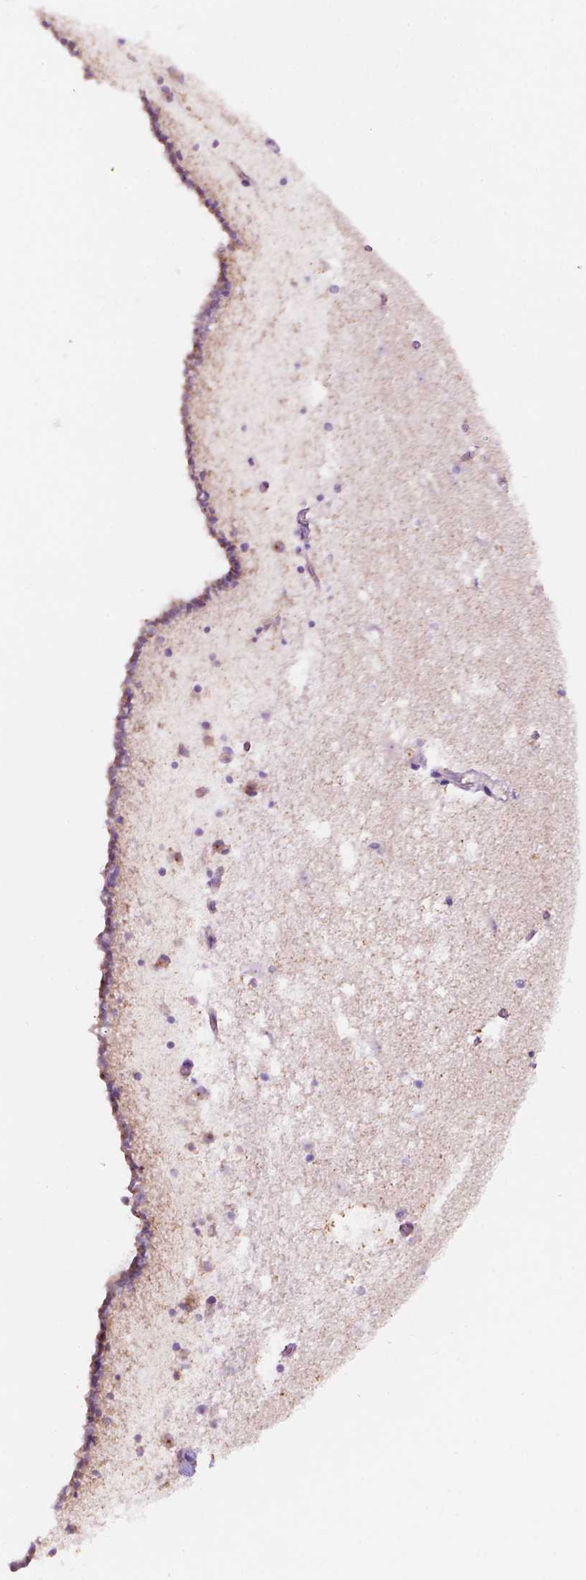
{"staining": {"intensity": "moderate", "quantity": "<25%", "location": "cytoplasmic/membranous"}, "tissue": "caudate", "cell_type": "Glial cells", "image_type": "normal", "snomed": [{"axis": "morphology", "description": "Normal tissue, NOS"}, {"axis": "topography", "description": "Lateral ventricle wall"}], "caption": "A photomicrograph of caudate stained for a protein displays moderate cytoplasmic/membranous brown staining in glial cells.", "gene": "NOS1AP", "patient": {"sex": "female", "age": 42}}